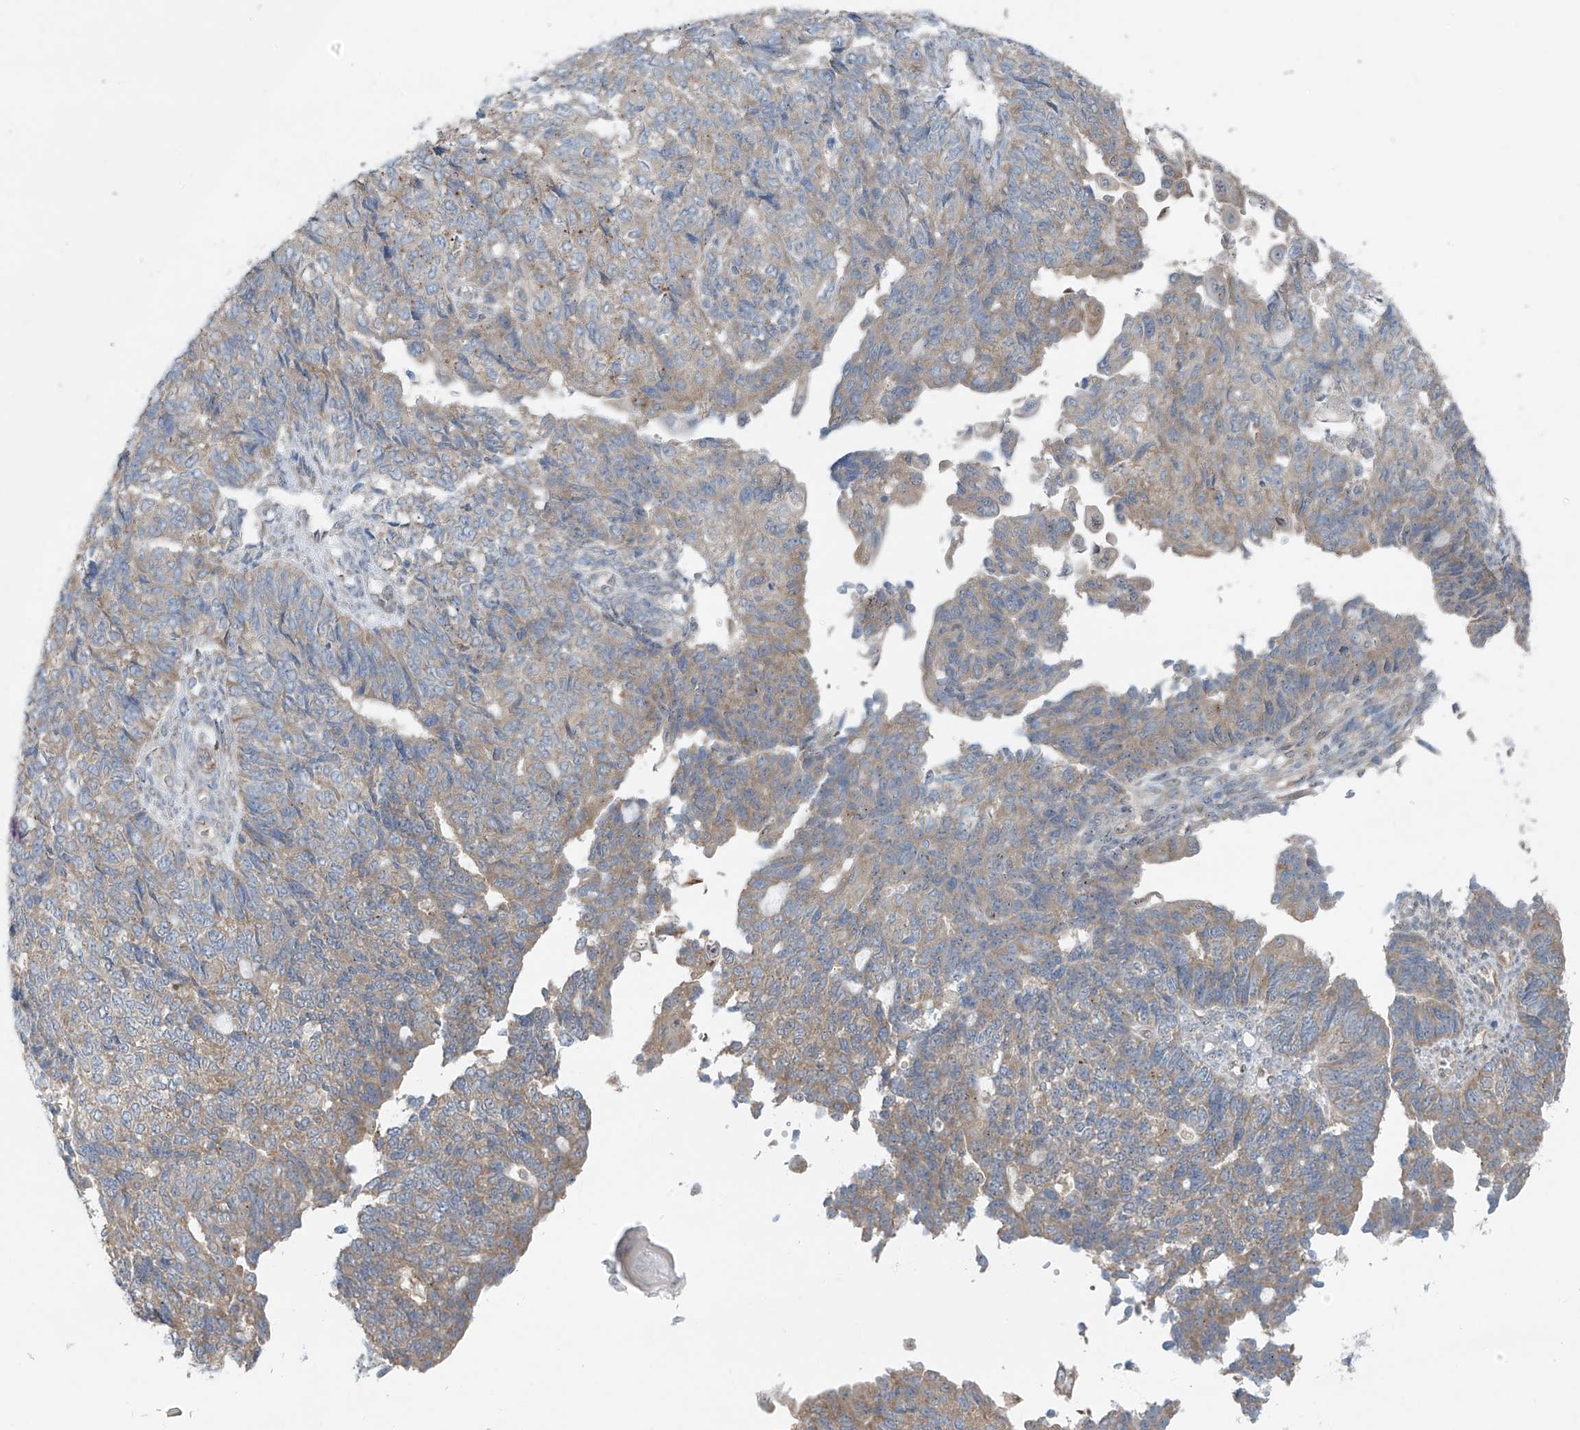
{"staining": {"intensity": "weak", "quantity": "25%-75%", "location": "cytoplasmic/membranous"}, "tissue": "endometrial cancer", "cell_type": "Tumor cells", "image_type": "cancer", "snomed": [{"axis": "morphology", "description": "Adenocarcinoma, NOS"}, {"axis": "topography", "description": "Endometrium"}], "caption": "Immunohistochemical staining of endometrial cancer exhibits low levels of weak cytoplasmic/membranous positivity in about 25%-75% of tumor cells. (Stains: DAB (3,3'-diaminobenzidine) in brown, nuclei in blue, Microscopy: brightfield microscopy at high magnification).", "gene": "RPL4", "patient": {"sex": "female", "age": 32}}